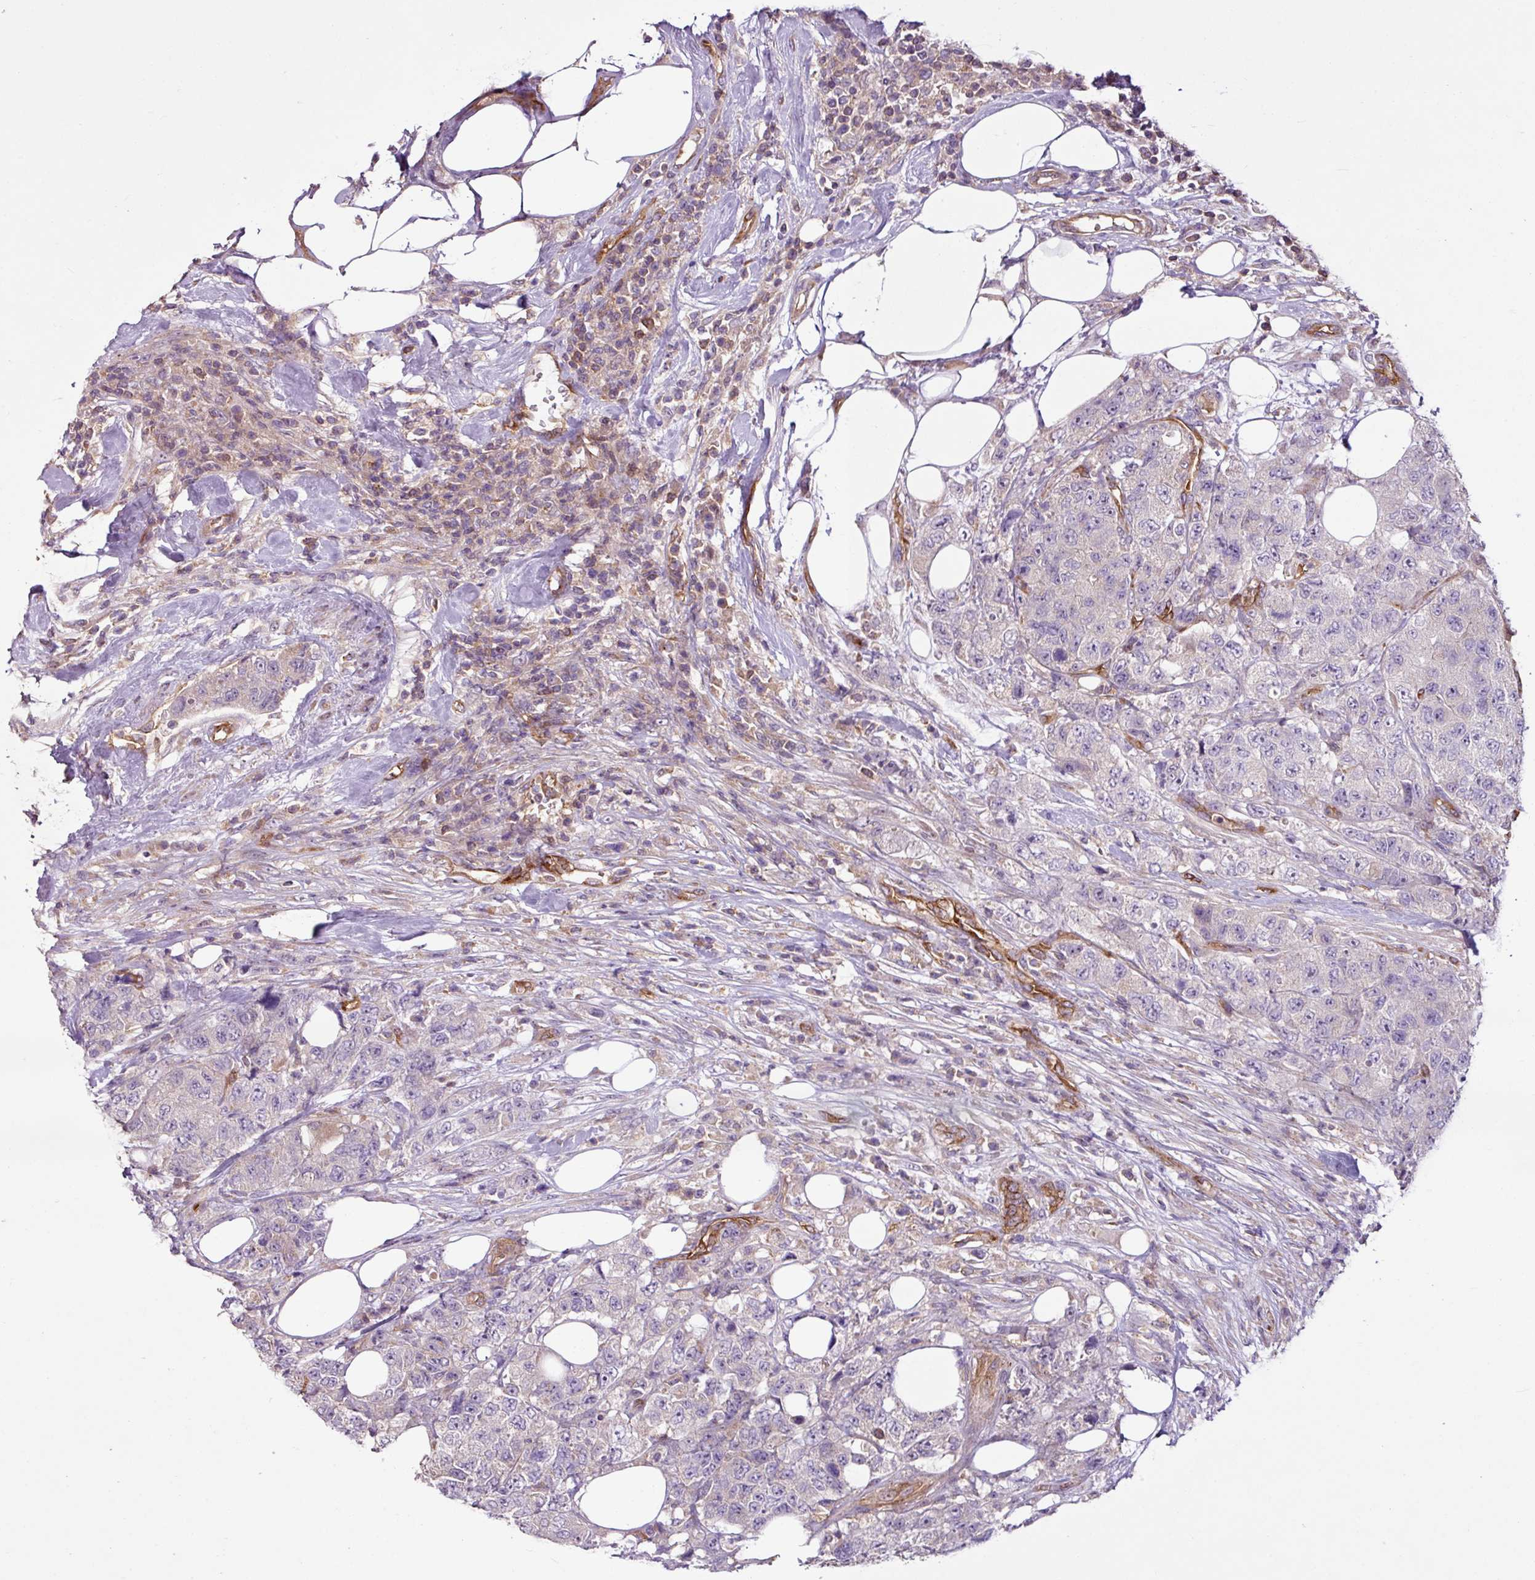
{"staining": {"intensity": "negative", "quantity": "none", "location": "none"}, "tissue": "urothelial cancer", "cell_type": "Tumor cells", "image_type": "cancer", "snomed": [{"axis": "morphology", "description": "Urothelial carcinoma, High grade"}, {"axis": "topography", "description": "Urinary bladder"}], "caption": "This is a image of immunohistochemistry (IHC) staining of high-grade urothelial carcinoma, which shows no staining in tumor cells.", "gene": "ZNF106", "patient": {"sex": "female", "age": 78}}